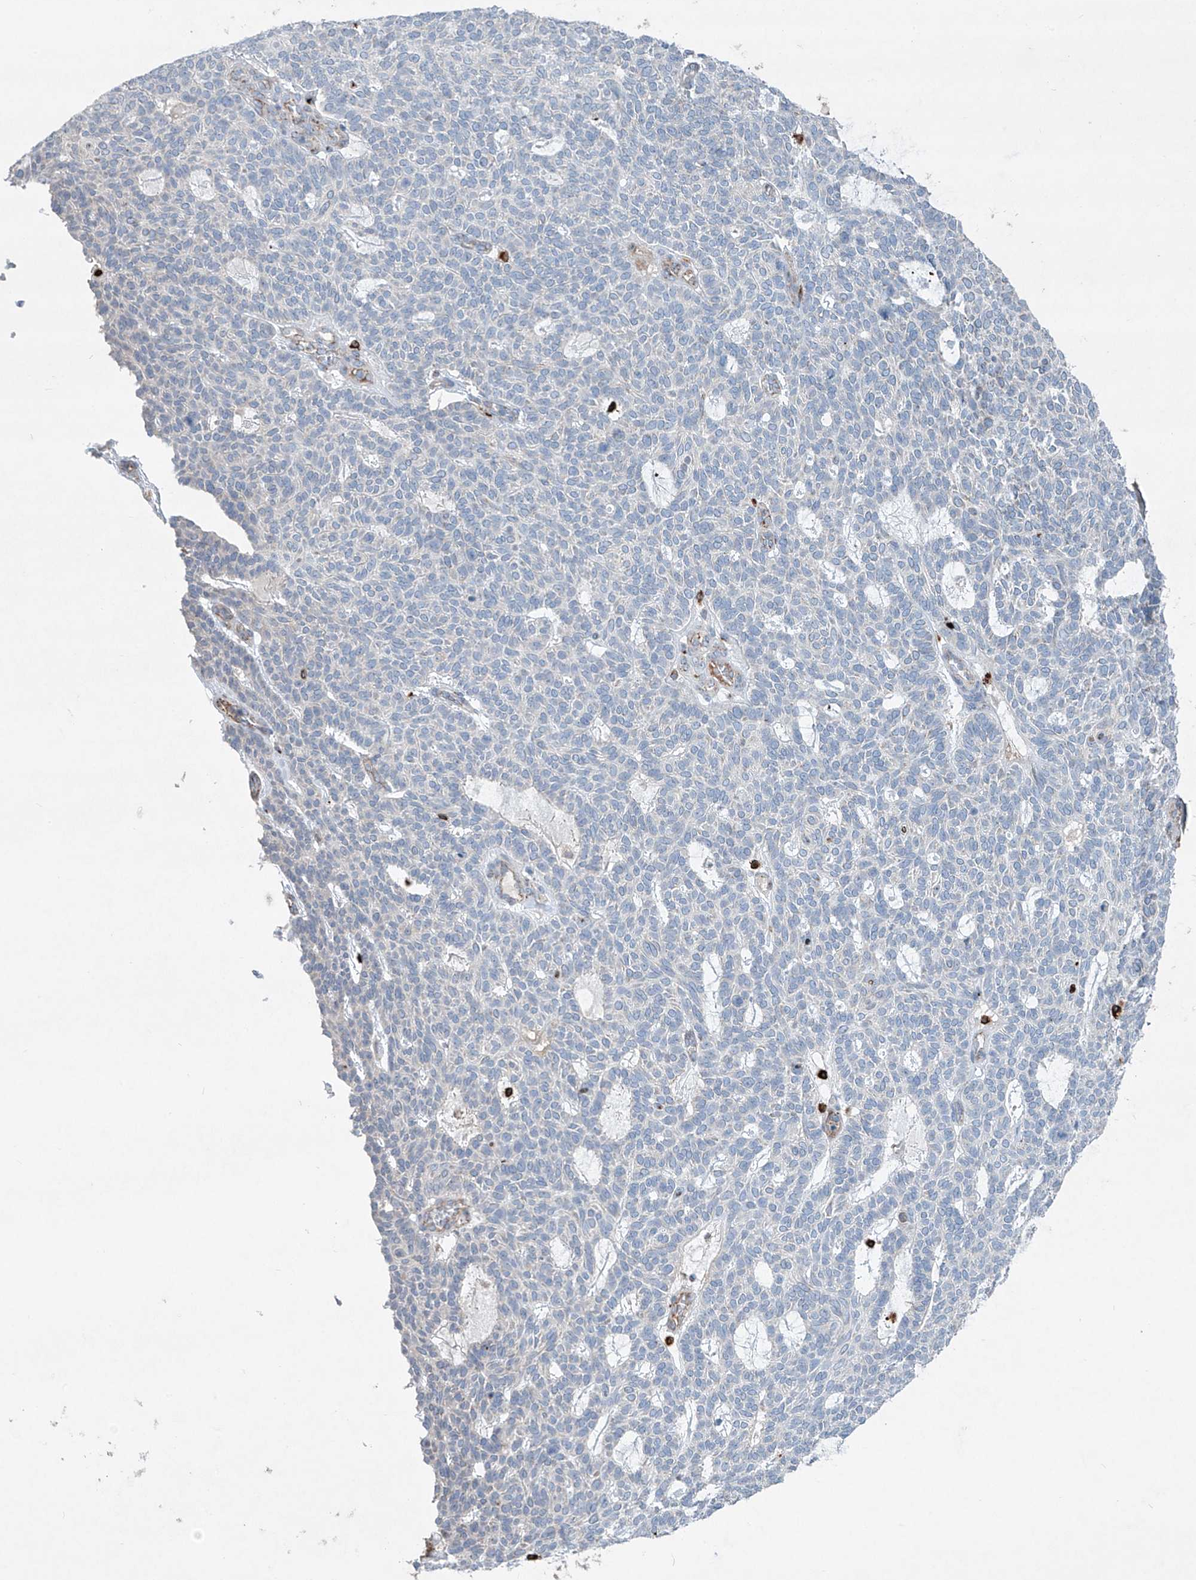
{"staining": {"intensity": "negative", "quantity": "none", "location": "none"}, "tissue": "skin cancer", "cell_type": "Tumor cells", "image_type": "cancer", "snomed": [{"axis": "morphology", "description": "Squamous cell carcinoma, NOS"}, {"axis": "topography", "description": "Skin"}], "caption": "Immunohistochemistry micrograph of human squamous cell carcinoma (skin) stained for a protein (brown), which reveals no positivity in tumor cells.", "gene": "CDH5", "patient": {"sex": "female", "age": 90}}